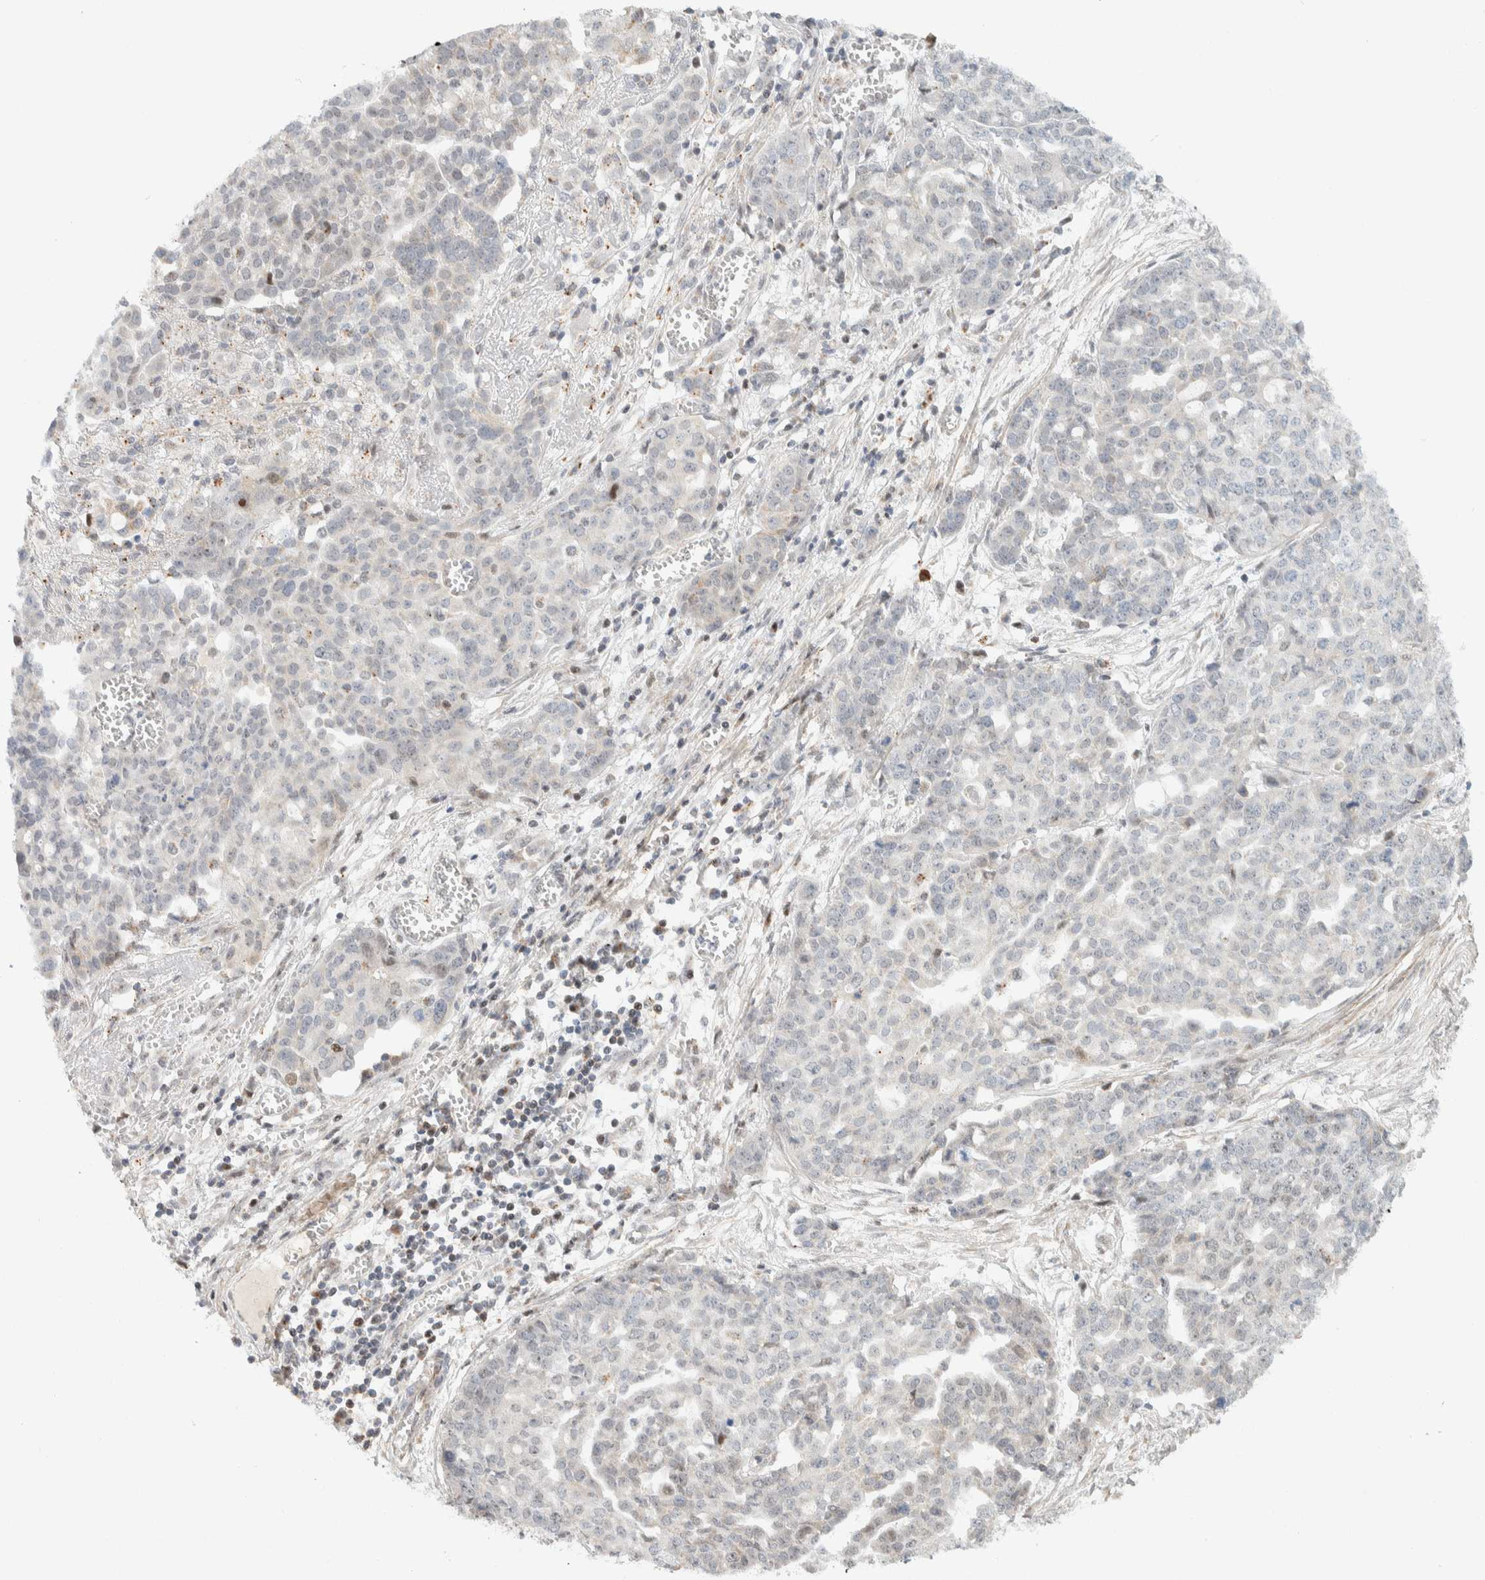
{"staining": {"intensity": "negative", "quantity": "none", "location": "none"}, "tissue": "ovarian cancer", "cell_type": "Tumor cells", "image_type": "cancer", "snomed": [{"axis": "morphology", "description": "Cystadenocarcinoma, serous, NOS"}, {"axis": "topography", "description": "Soft tissue"}, {"axis": "topography", "description": "Ovary"}], "caption": "DAB (3,3'-diaminobenzidine) immunohistochemical staining of human serous cystadenocarcinoma (ovarian) reveals no significant staining in tumor cells.", "gene": "TSPAN32", "patient": {"sex": "female", "age": 57}}